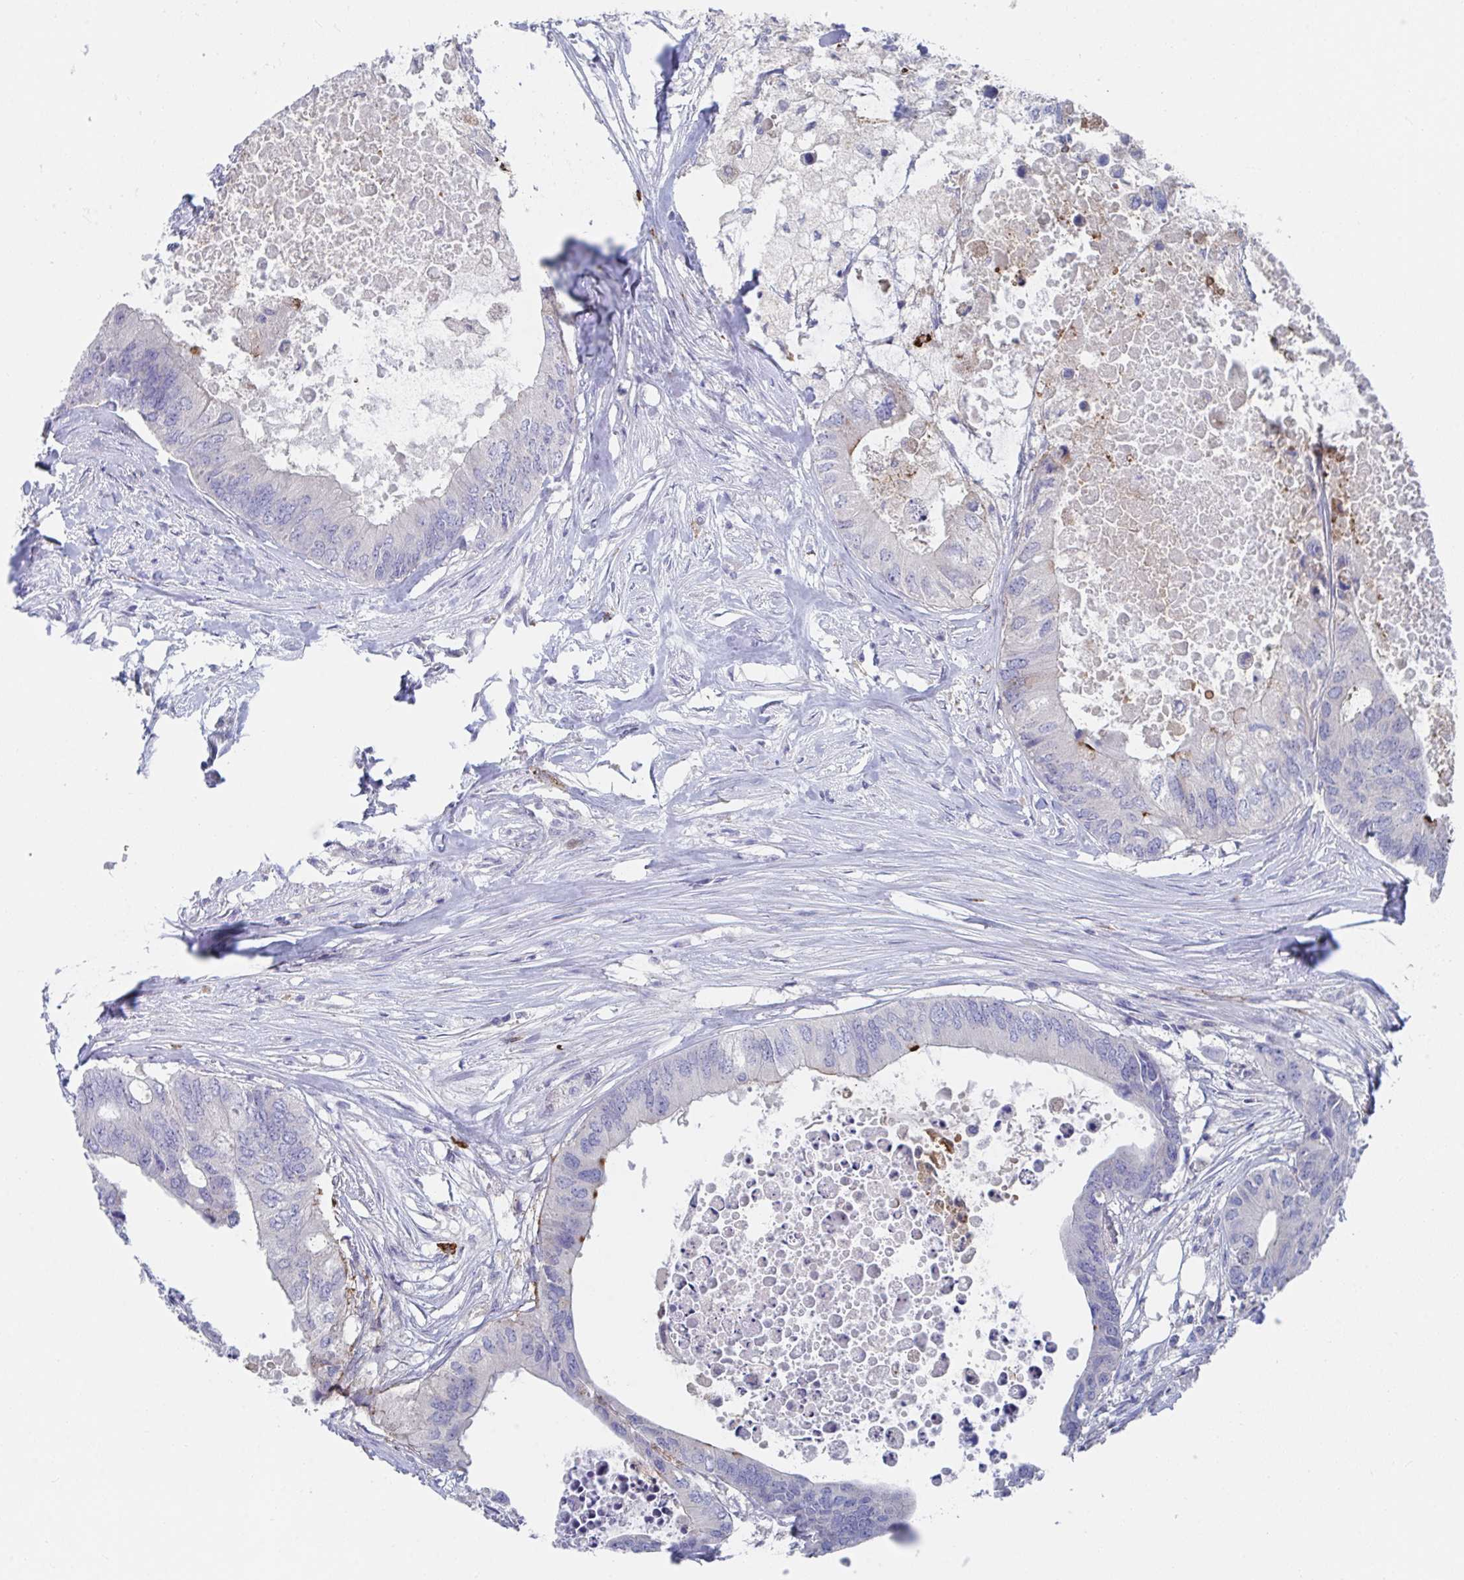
{"staining": {"intensity": "negative", "quantity": "none", "location": "none"}, "tissue": "colorectal cancer", "cell_type": "Tumor cells", "image_type": "cancer", "snomed": [{"axis": "morphology", "description": "Adenocarcinoma, NOS"}, {"axis": "topography", "description": "Colon"}], "caption": "The immunohistochemistry (IHC) histopathology image has no significant staining in tumor cells of colorectal adenocarcinoma tissue.", "gene": "KCNK5", "patient": {"sex": "male", "age": 71}}